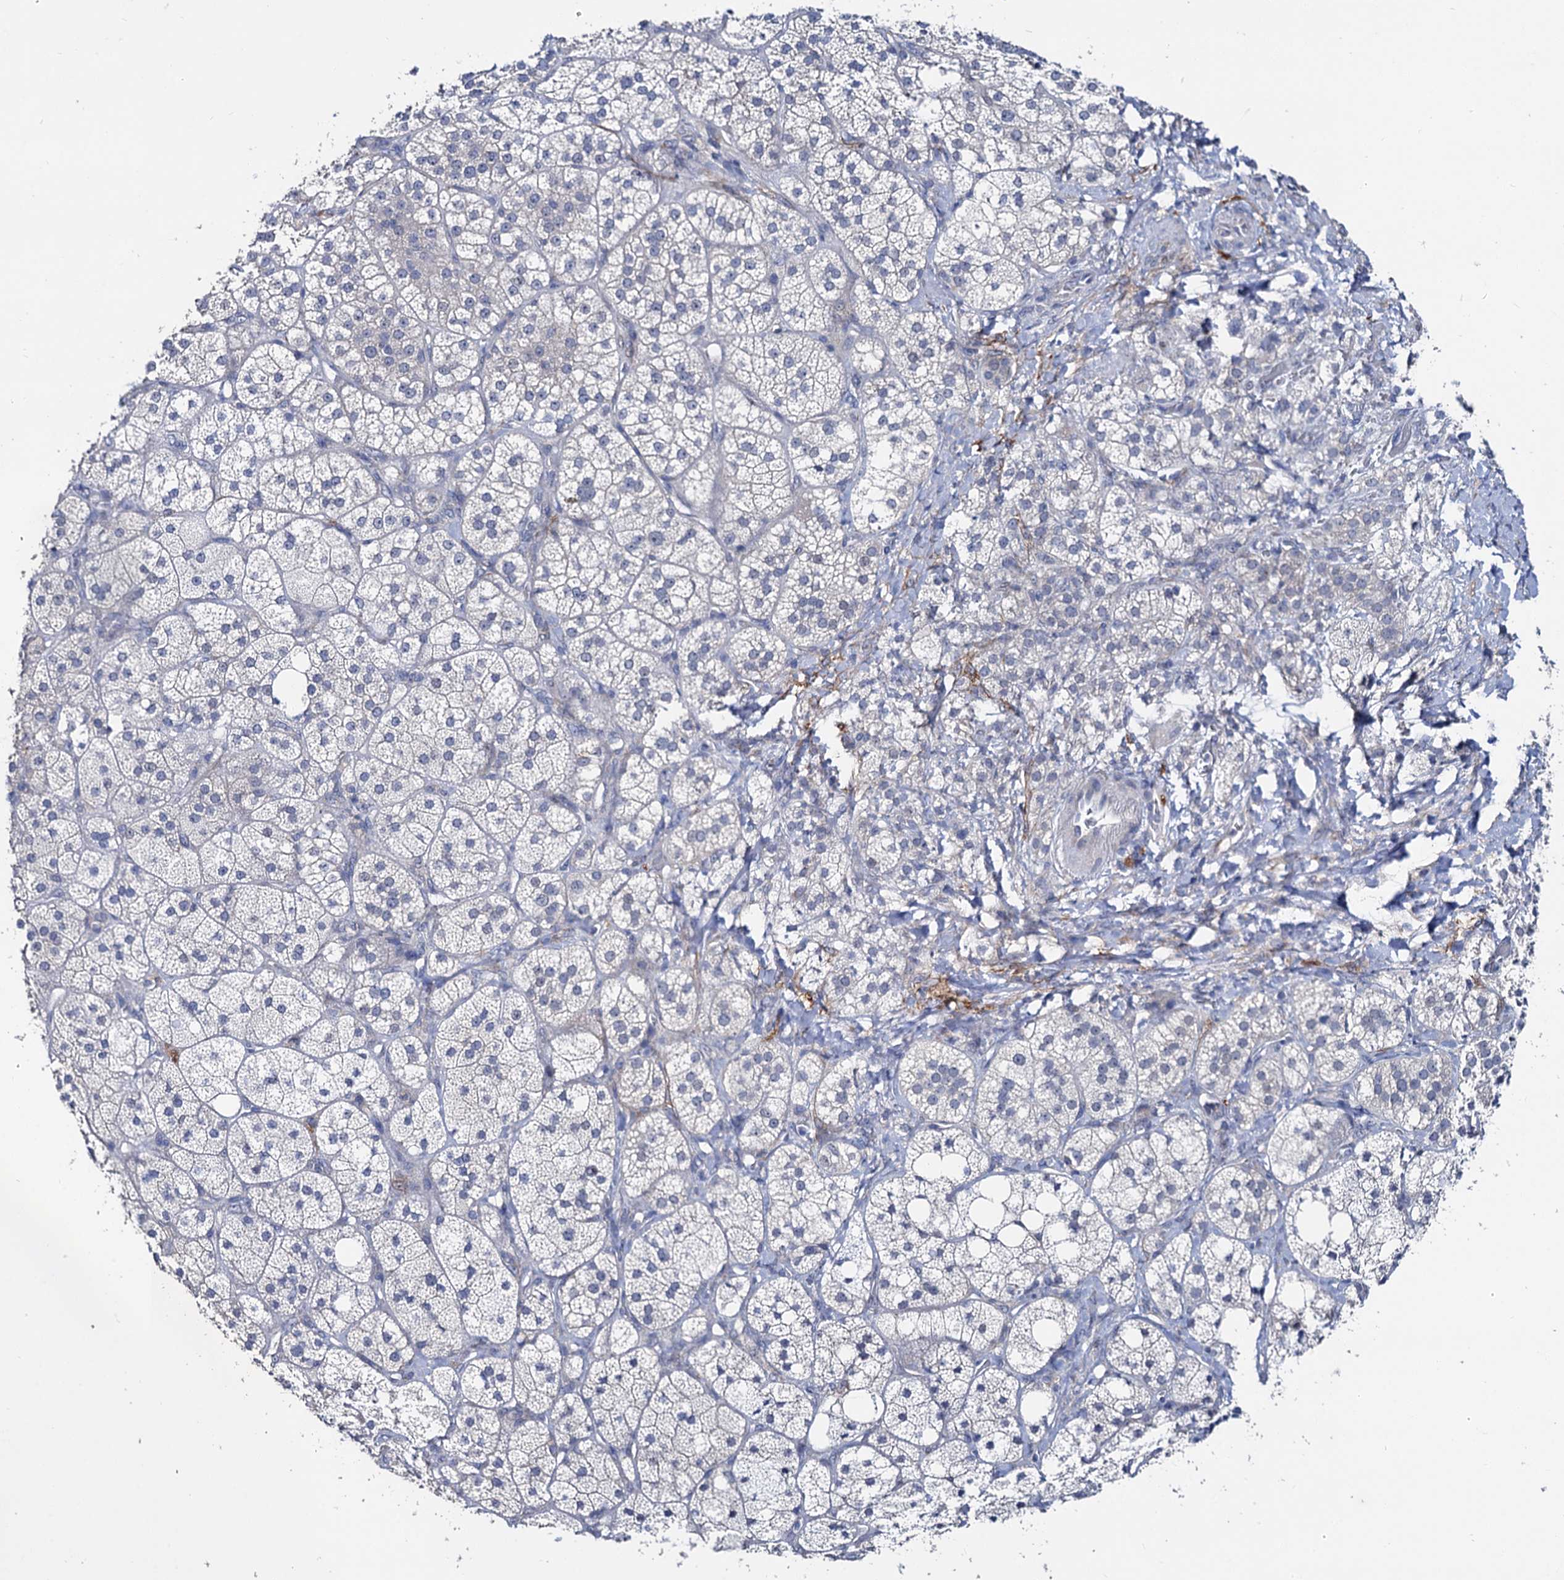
{"staining": {"intensity": "moderate", "quantity": "<25%", "location": "cytoplasmic/membranous"}, "tissue": "adrenal gland", "cell_type": "Glandular cells", "image_type": "normal", "snomed": [{"axis": "morphology", "description": "Normal tissue, NOS"}, {"axis": "topography", "description": "Adrenal gland"}], "caption": "This micrograph reveals immunohistochemistry (IHC) staining of unremarkable adrenal gland, with low moderate cytoplasmic/membranous positivity in about <25% of glandular cells.", "gene": "CAPRIN2", "patient": {"sex": "male", "age": 61}}